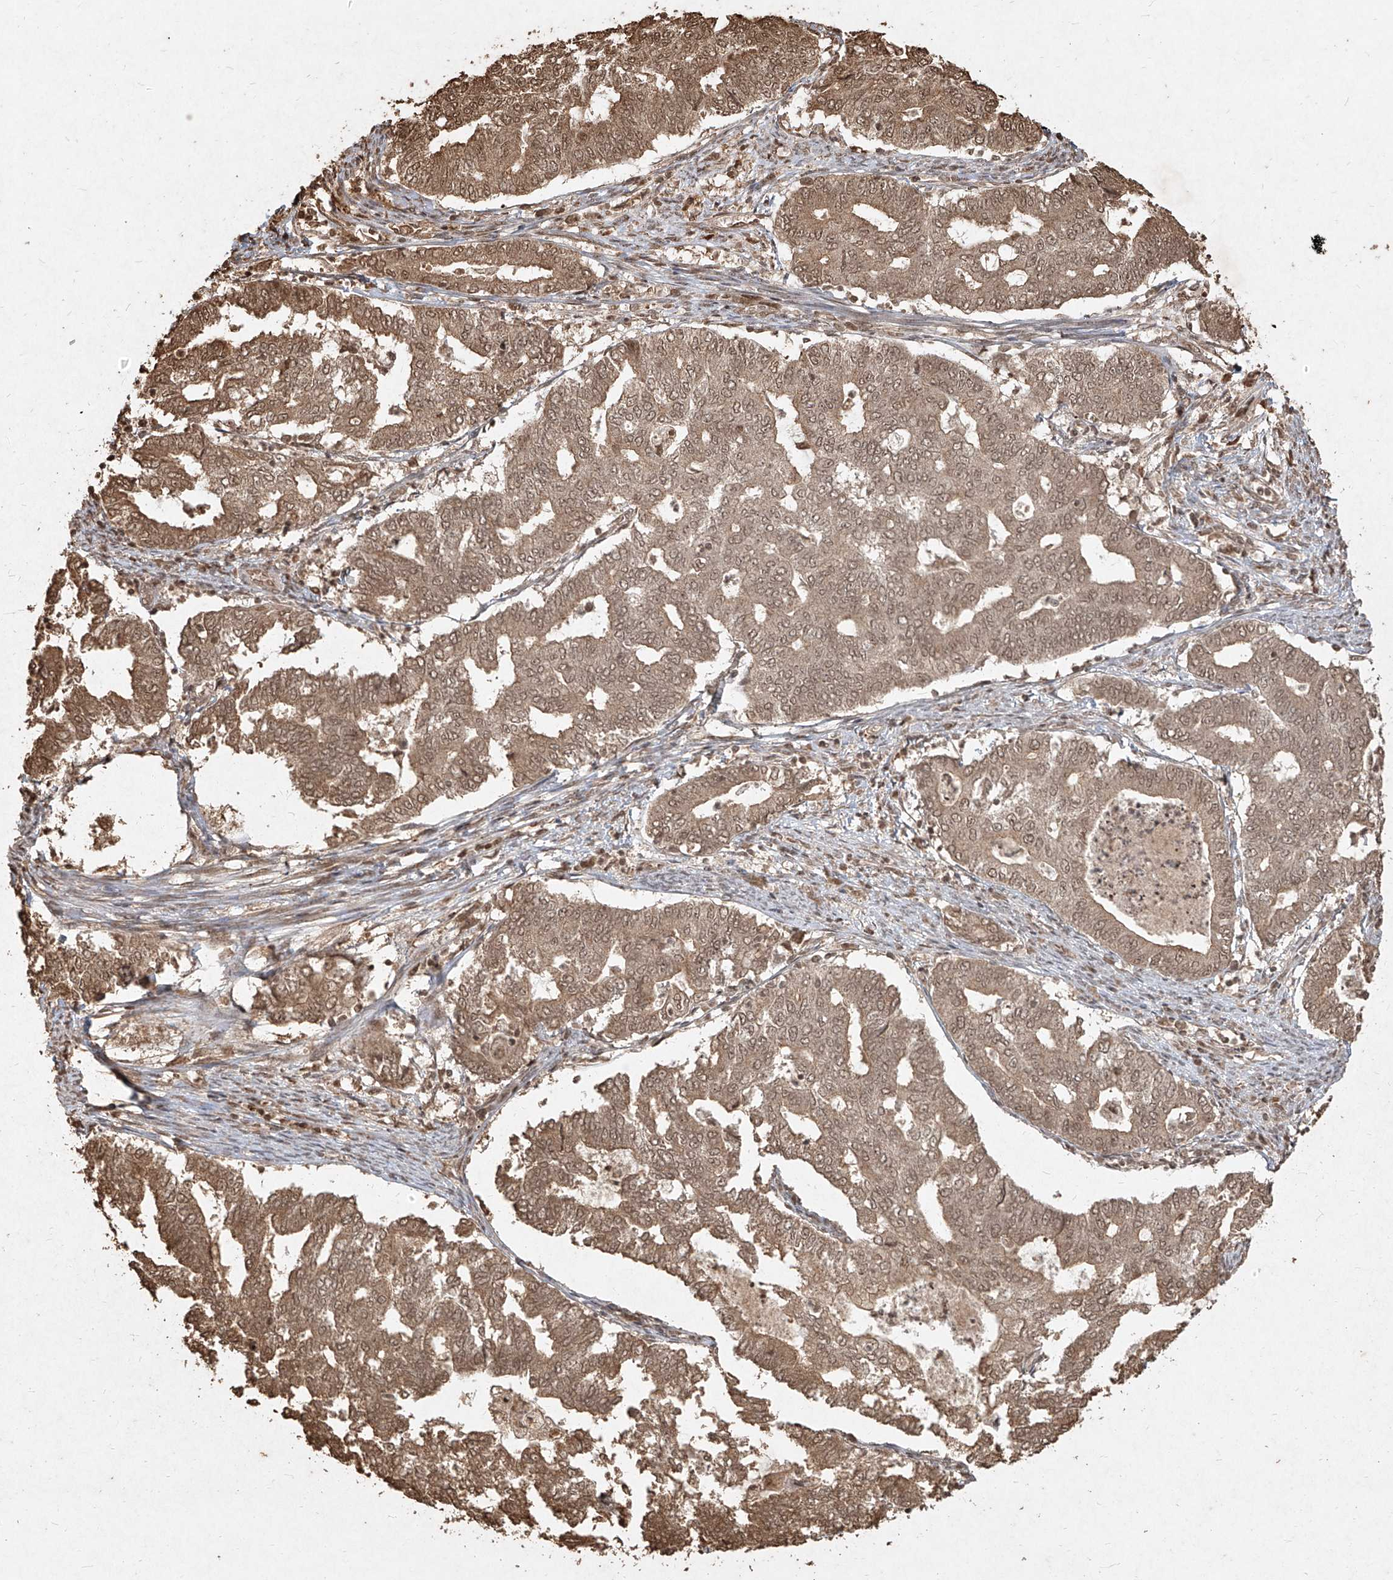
{"staining": {"intensity": "moderate", "quantity": ">75%", "location": "cytoplasmic/membranous,nuclear"}, "tissue": "endometrial cancer", "cell_type": "Tumor cells", "image_type": "cancer", "snomed": [{"axis": "morphology", "description": "Adenocarcinoma, NOS"}, {"axis": "topography", "description": "Endometrium"}], "caption": "IHC histopathology image of human adenocarcinoma (endometrial) stained for a protein (brown), which shows medium levels of moderate cytoplasmic/membranous and nuclear staining in approximately >75% of tumor cells.", "gene": "UBE2K", "patient": {"sex": "female", "age": 79}}